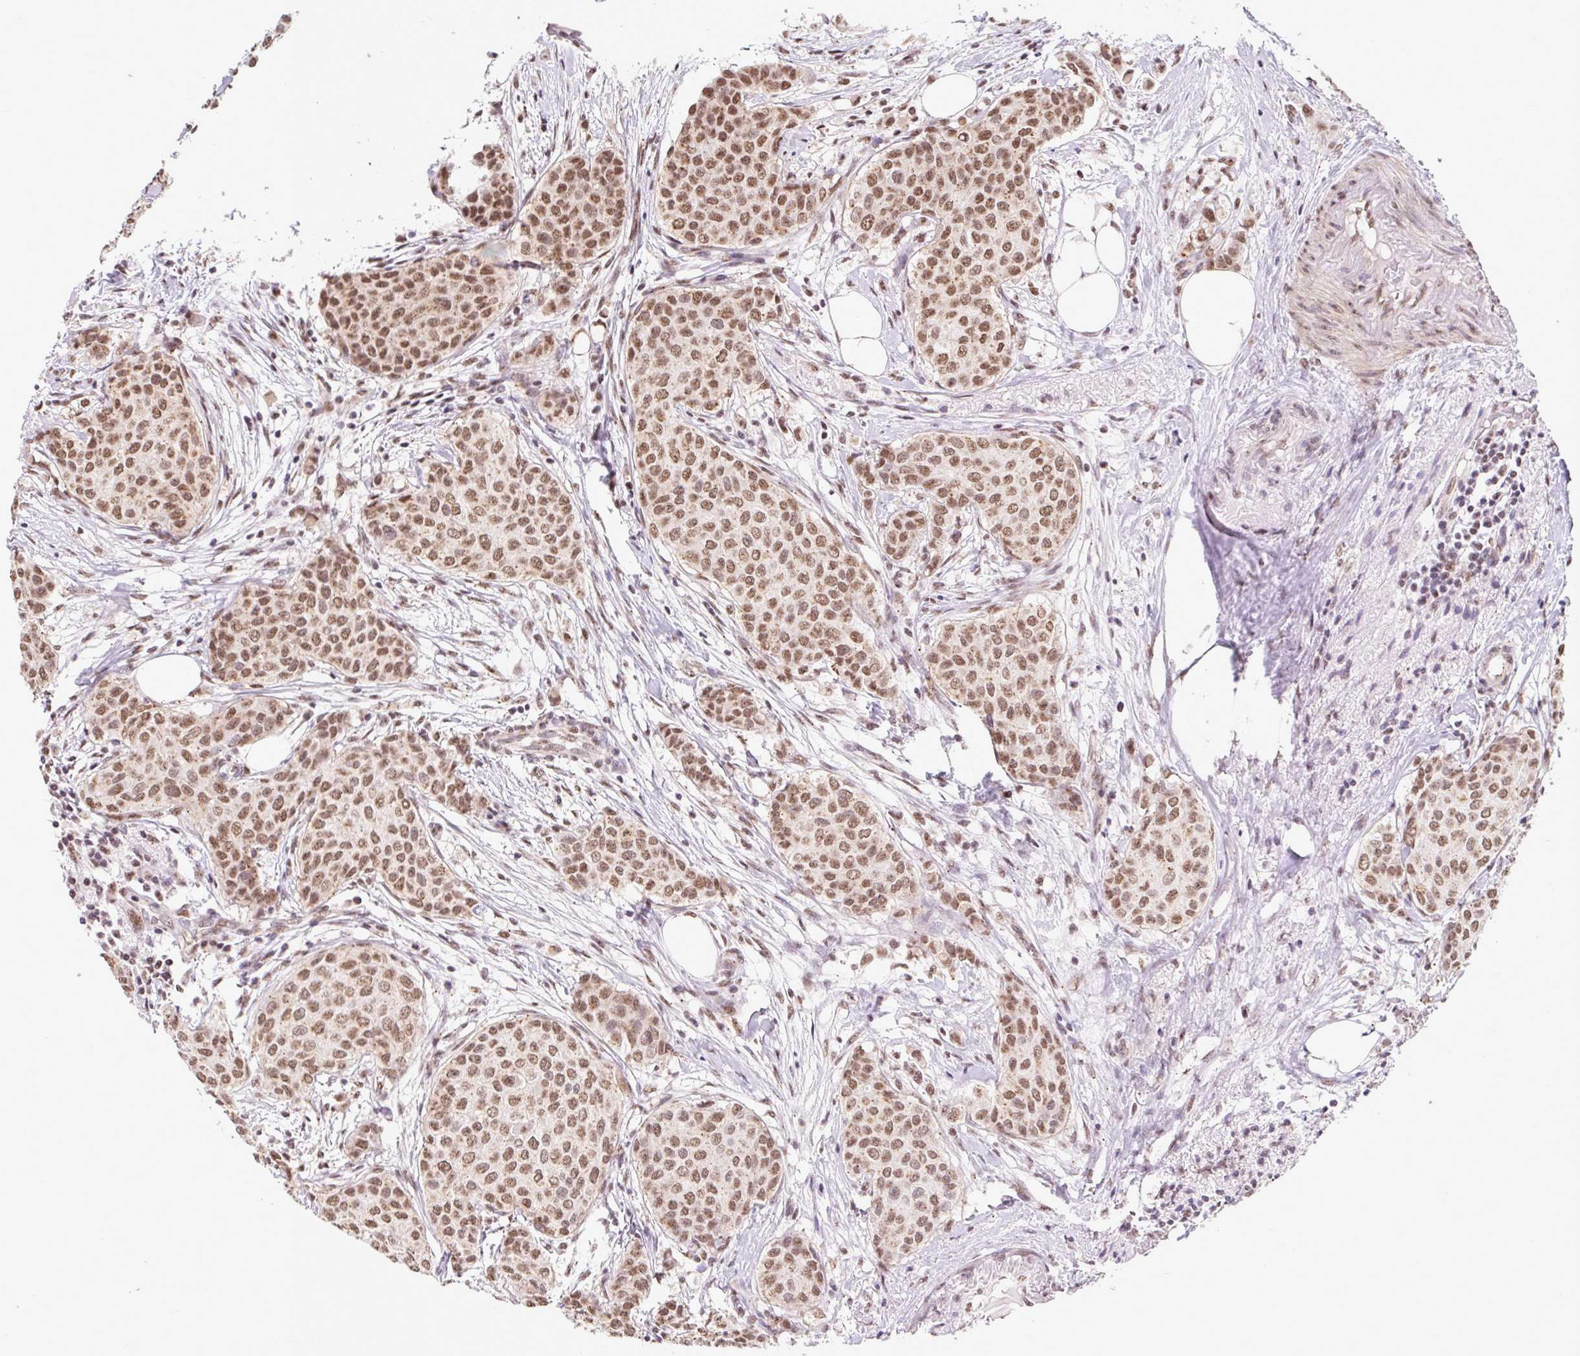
{"staining": {"intensity": "moderate", "quantity": ">75%", "location": "nuclear"}, "tissue": "breast cancer", "cell_type": "Tumor cells", "image_type": "cancer", "snomed": [{"axis": "morphology", "description": "Duct carcinoma"}, {"axis": "topography", "description": "Breast"}], "caption": "Tumor cells demonstrate moderate nuclear staining in approximately >75% of cells in breast cancer.", "gene": "BICRA", "patient": {"sex": "female", "age": 47}}